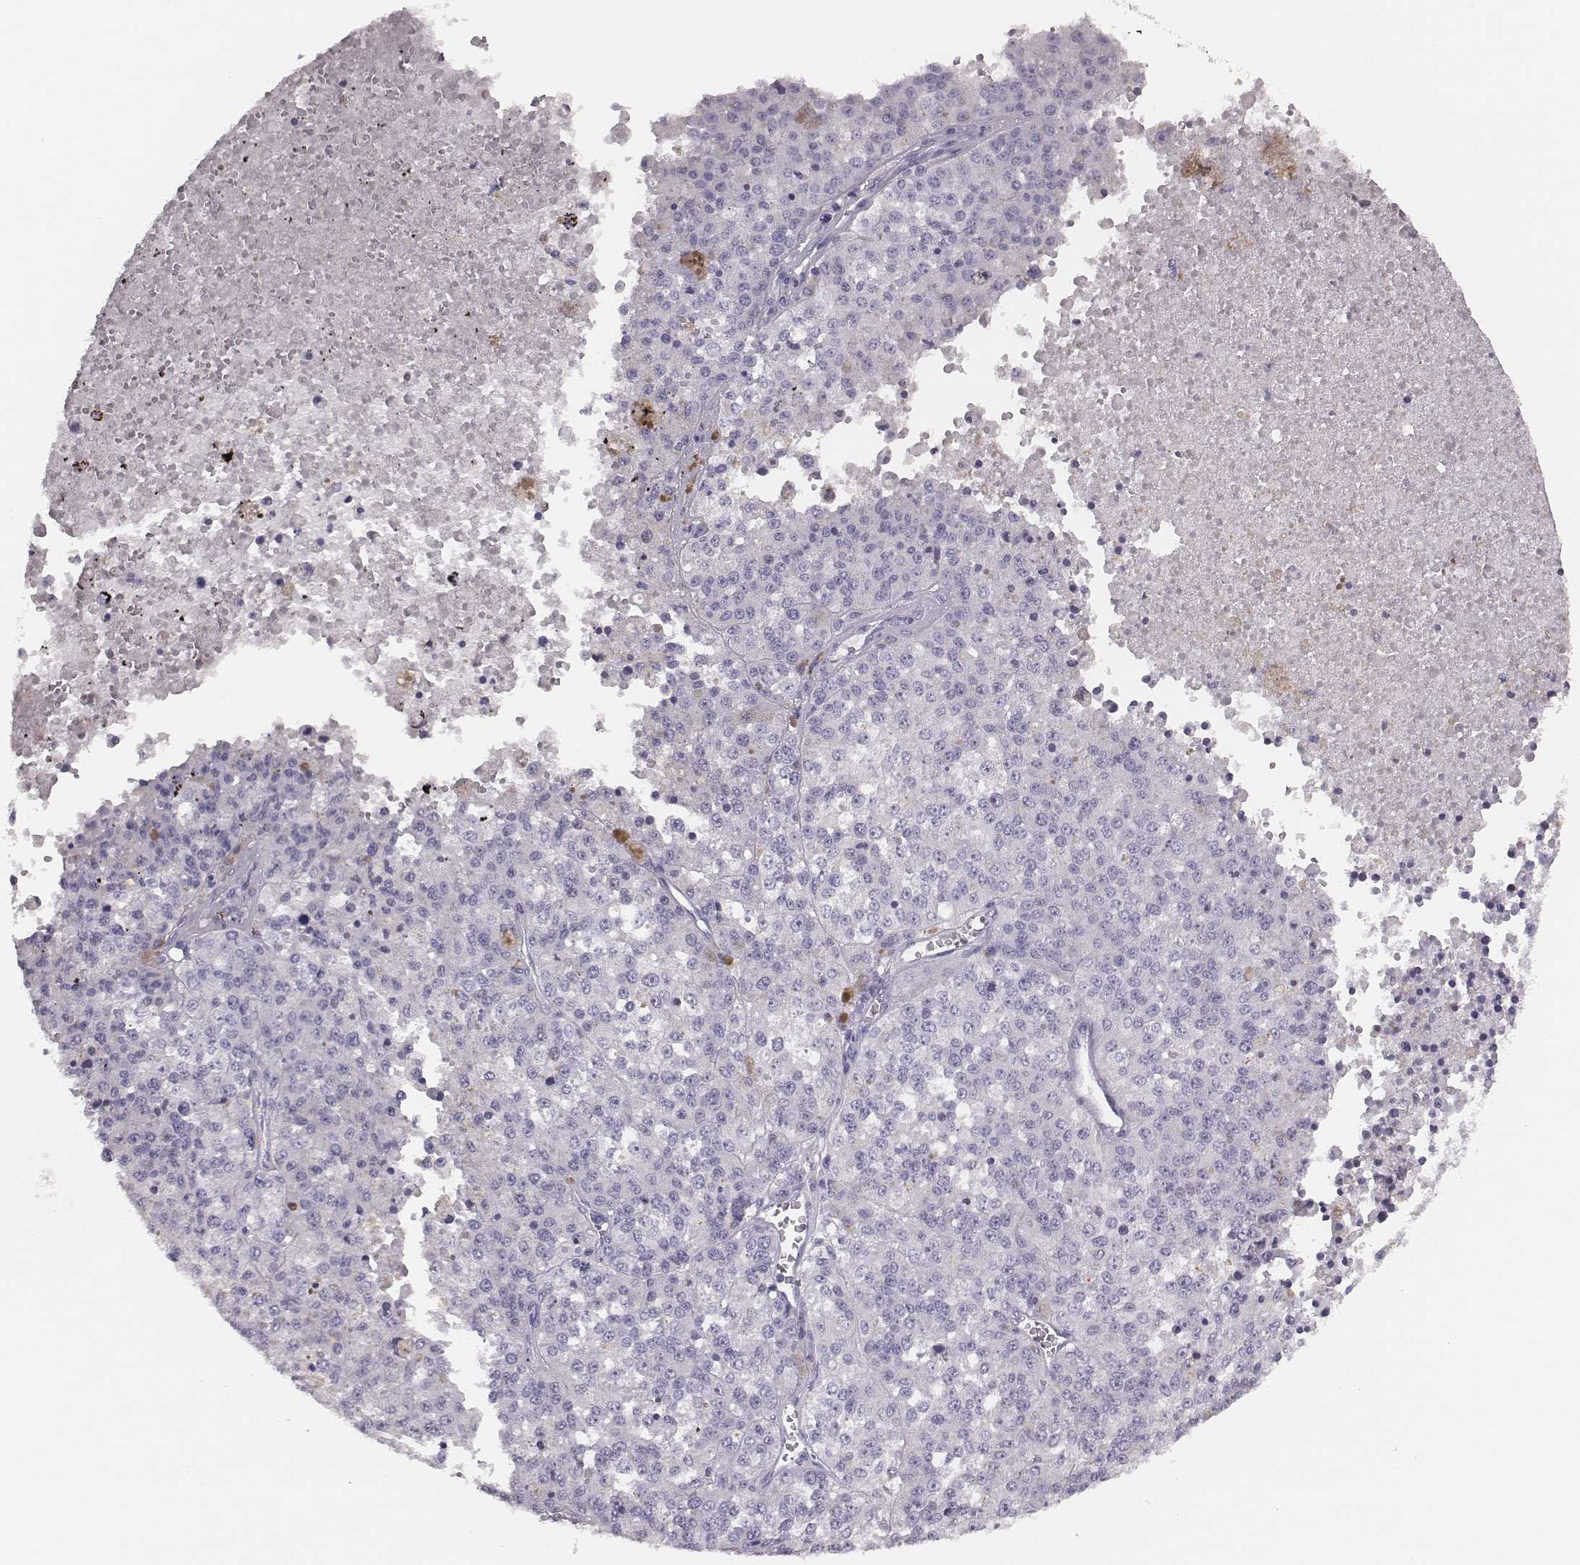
{"staining": {"intensity": "negative", "quantity": "none", "location": "none"}, "tissue": "melanoma", "cell_type": "Tumor cells", "image_type": "cancer", "snomed": [{"axis": "morphology", "description": "Malignant melanoma, Metastatic site"}, {"axis": "topography", "description": "Lymph node"}], "caption": "The image demonstrates no significant staining in tumor cells of malignant melanoma (metastatic site).", "gene": "H1-6", "patient": {"sex": "female", "age": 64}}